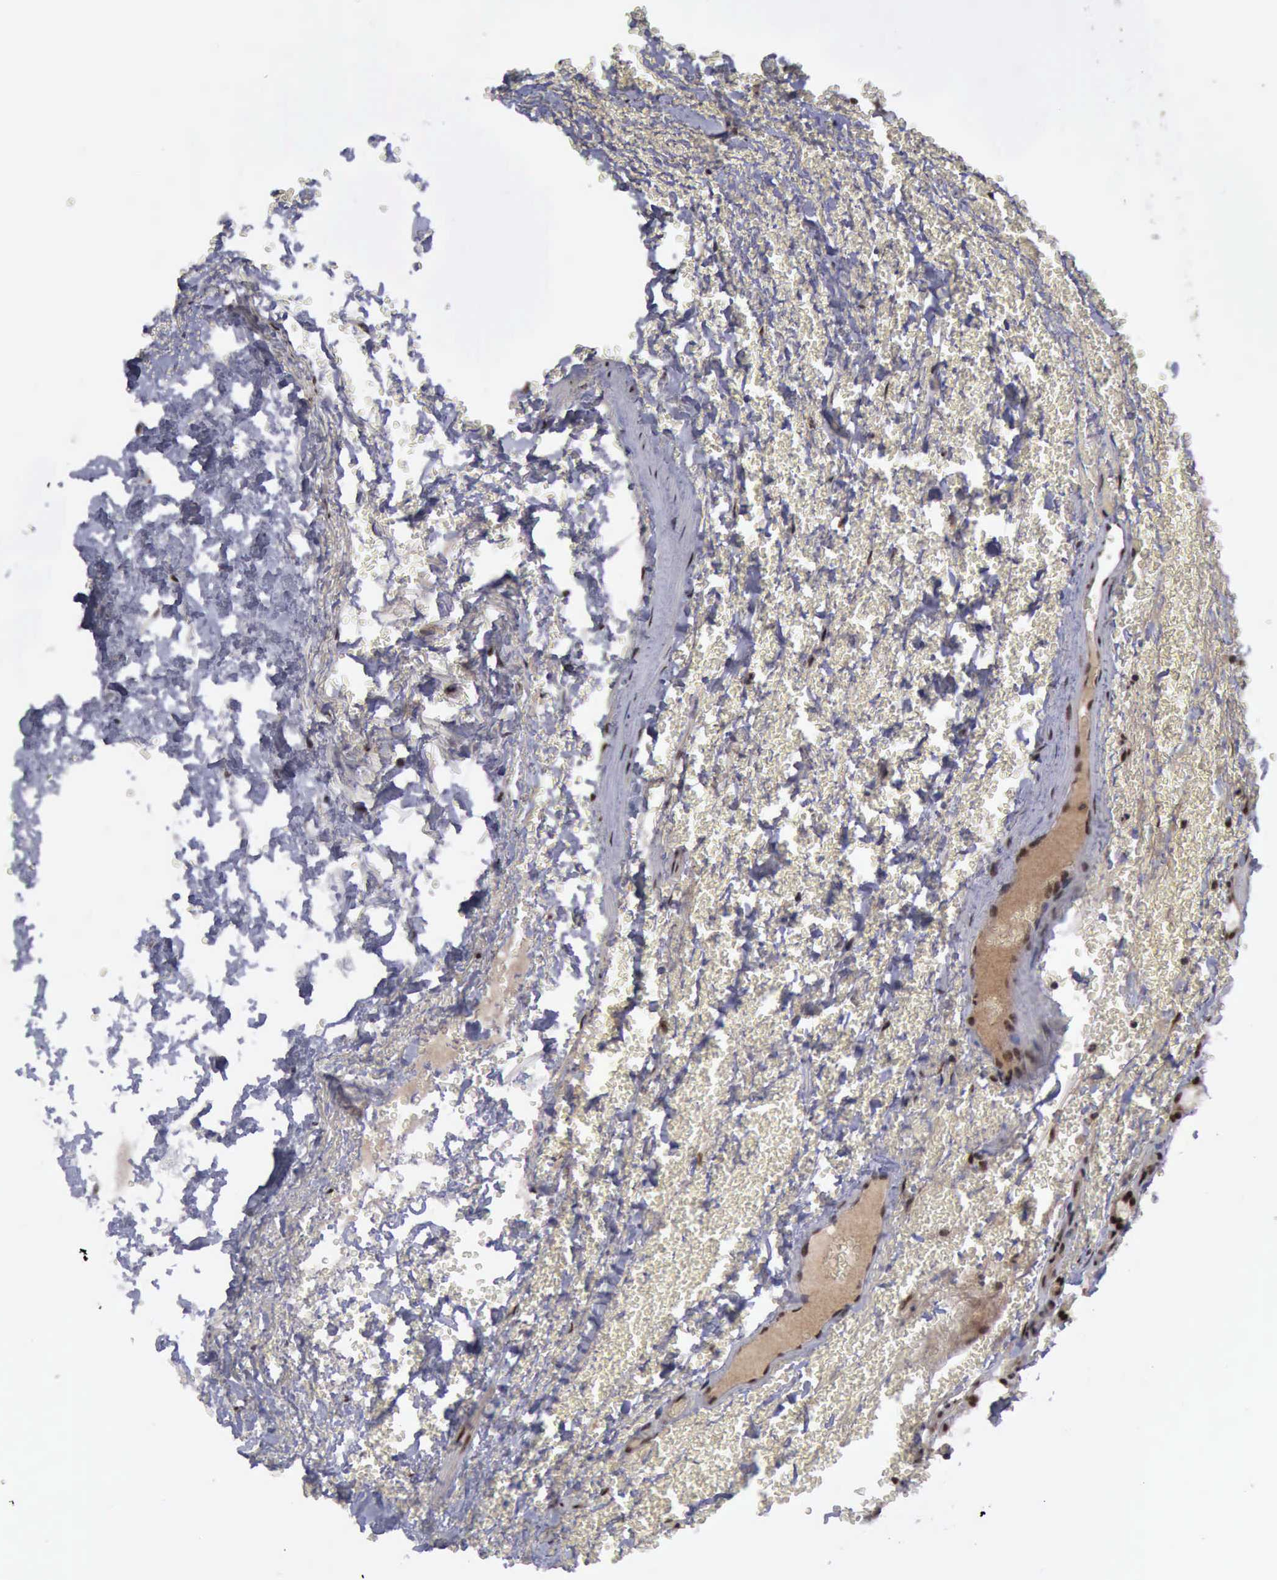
{"staining": {"intensity": "strong", "quantity": ">75%", "location": "cytoplasmic/membranous,nuclear"}, "tissue": "thyroid cancer", "cell_type": "Tumor cells", "image_type": "cancer", "snomed": [{"axis": "morphology", "description": "Follicular adenoma carcinoma, NOS"}, {"axis": "topography", "description": "Thyroid gland"}], "caption": "Protein staining displays strong cytoplasmic/membranous and nuclear positivity in approximately >75% of tumor cells in thyroid cancer. Using DAB (brown) and hematoxylin (blue) stains, captured at high magnification using brightfield microscopy.", "gene": "ATM", "patient": {"sex": "female", "age": 71}}